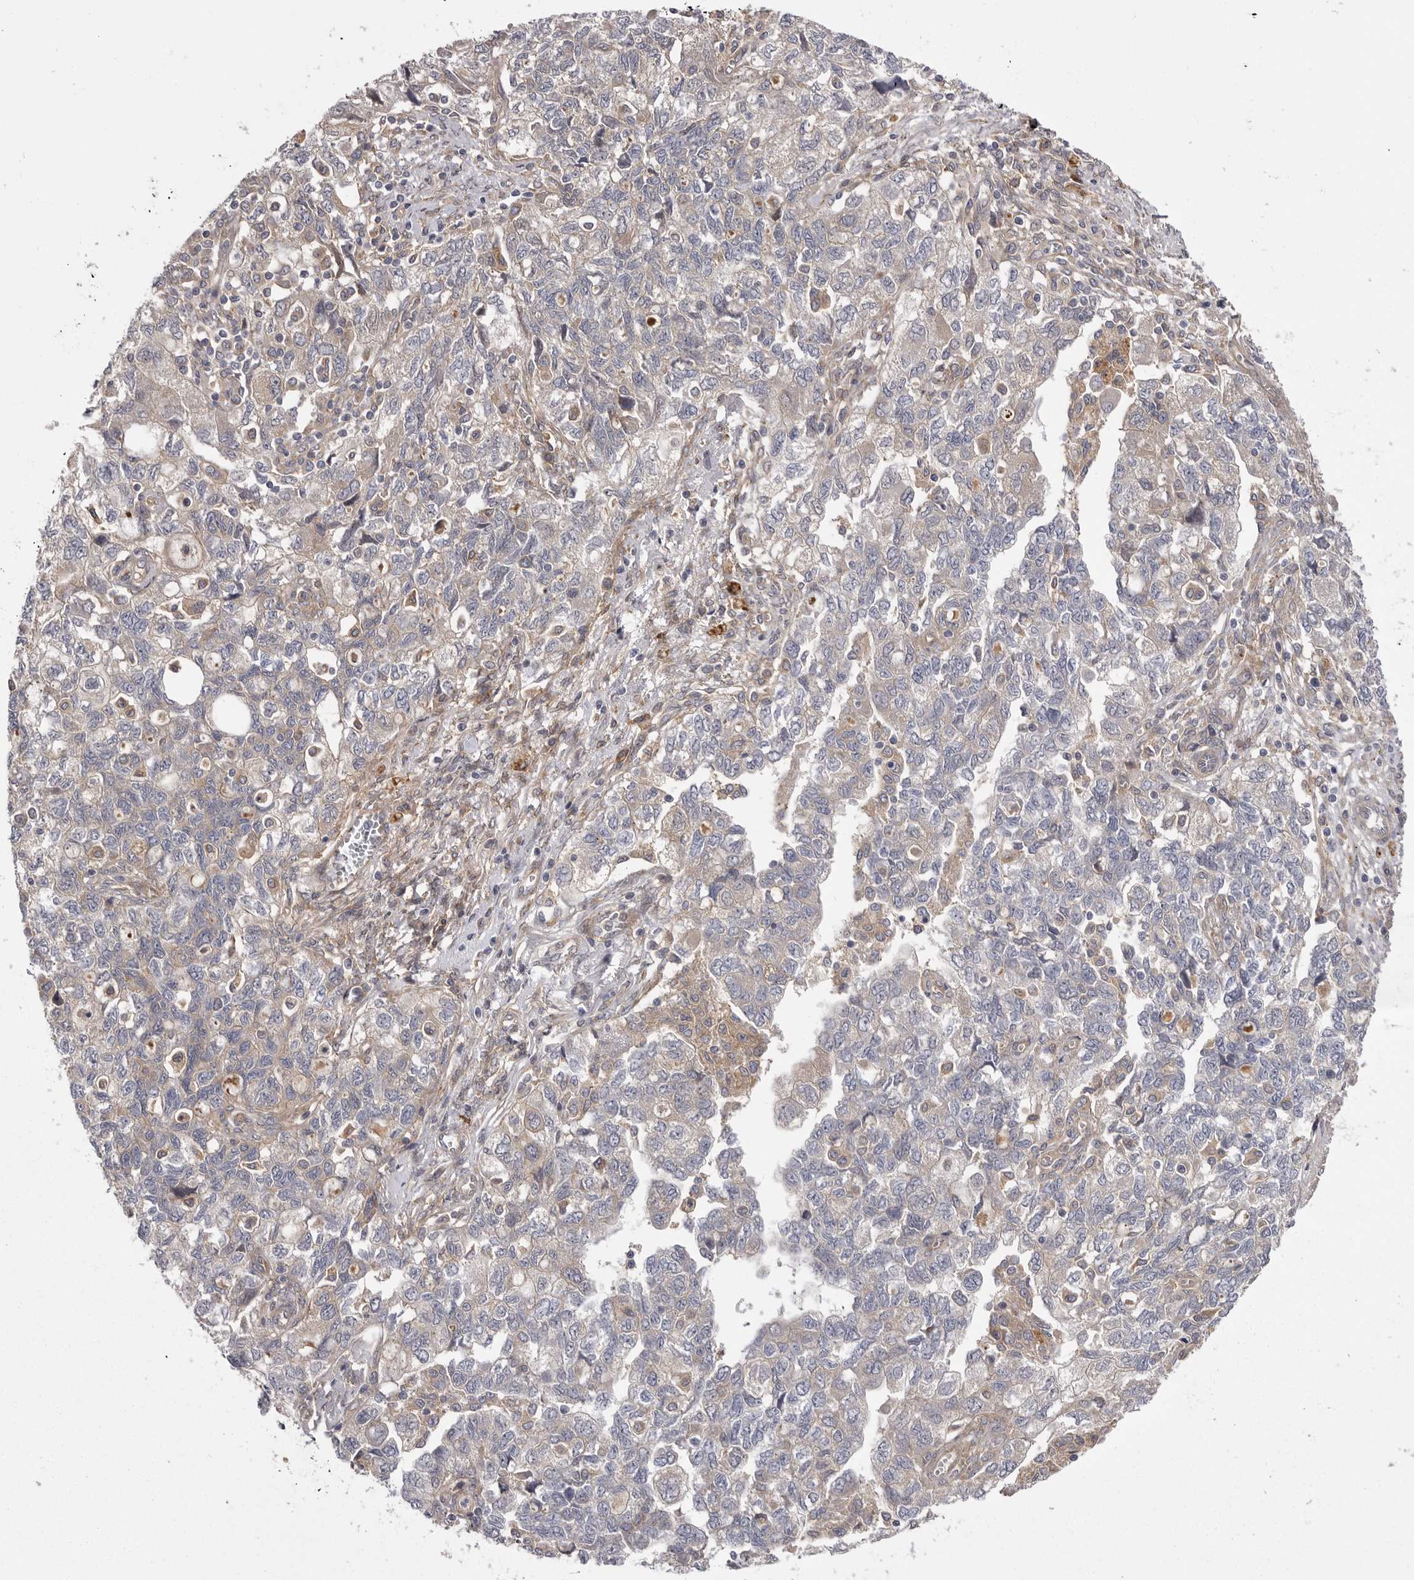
{"staining": {"intensity": "weak", "quantity": "<25%", "location": "cytoplasmic/membranous"}, "tissue": "ovarian cancer", "cell_type": "Tumor cells", "image_type": "cancer", "snomed": [{"axis": "morphology", "description": "Carcinoma, NOS"}, {"axis": "morphology", "description": "Cystadenocarcinoma, serous, NOS"}, {"axis": "topography", "description": "Ovary"}], "caption": "A histopathology image of human ovarian cancer is negative for staining in tumor cells.", "gene": "OSBPL9", "patient": {"sex": "female", "age": 69}}